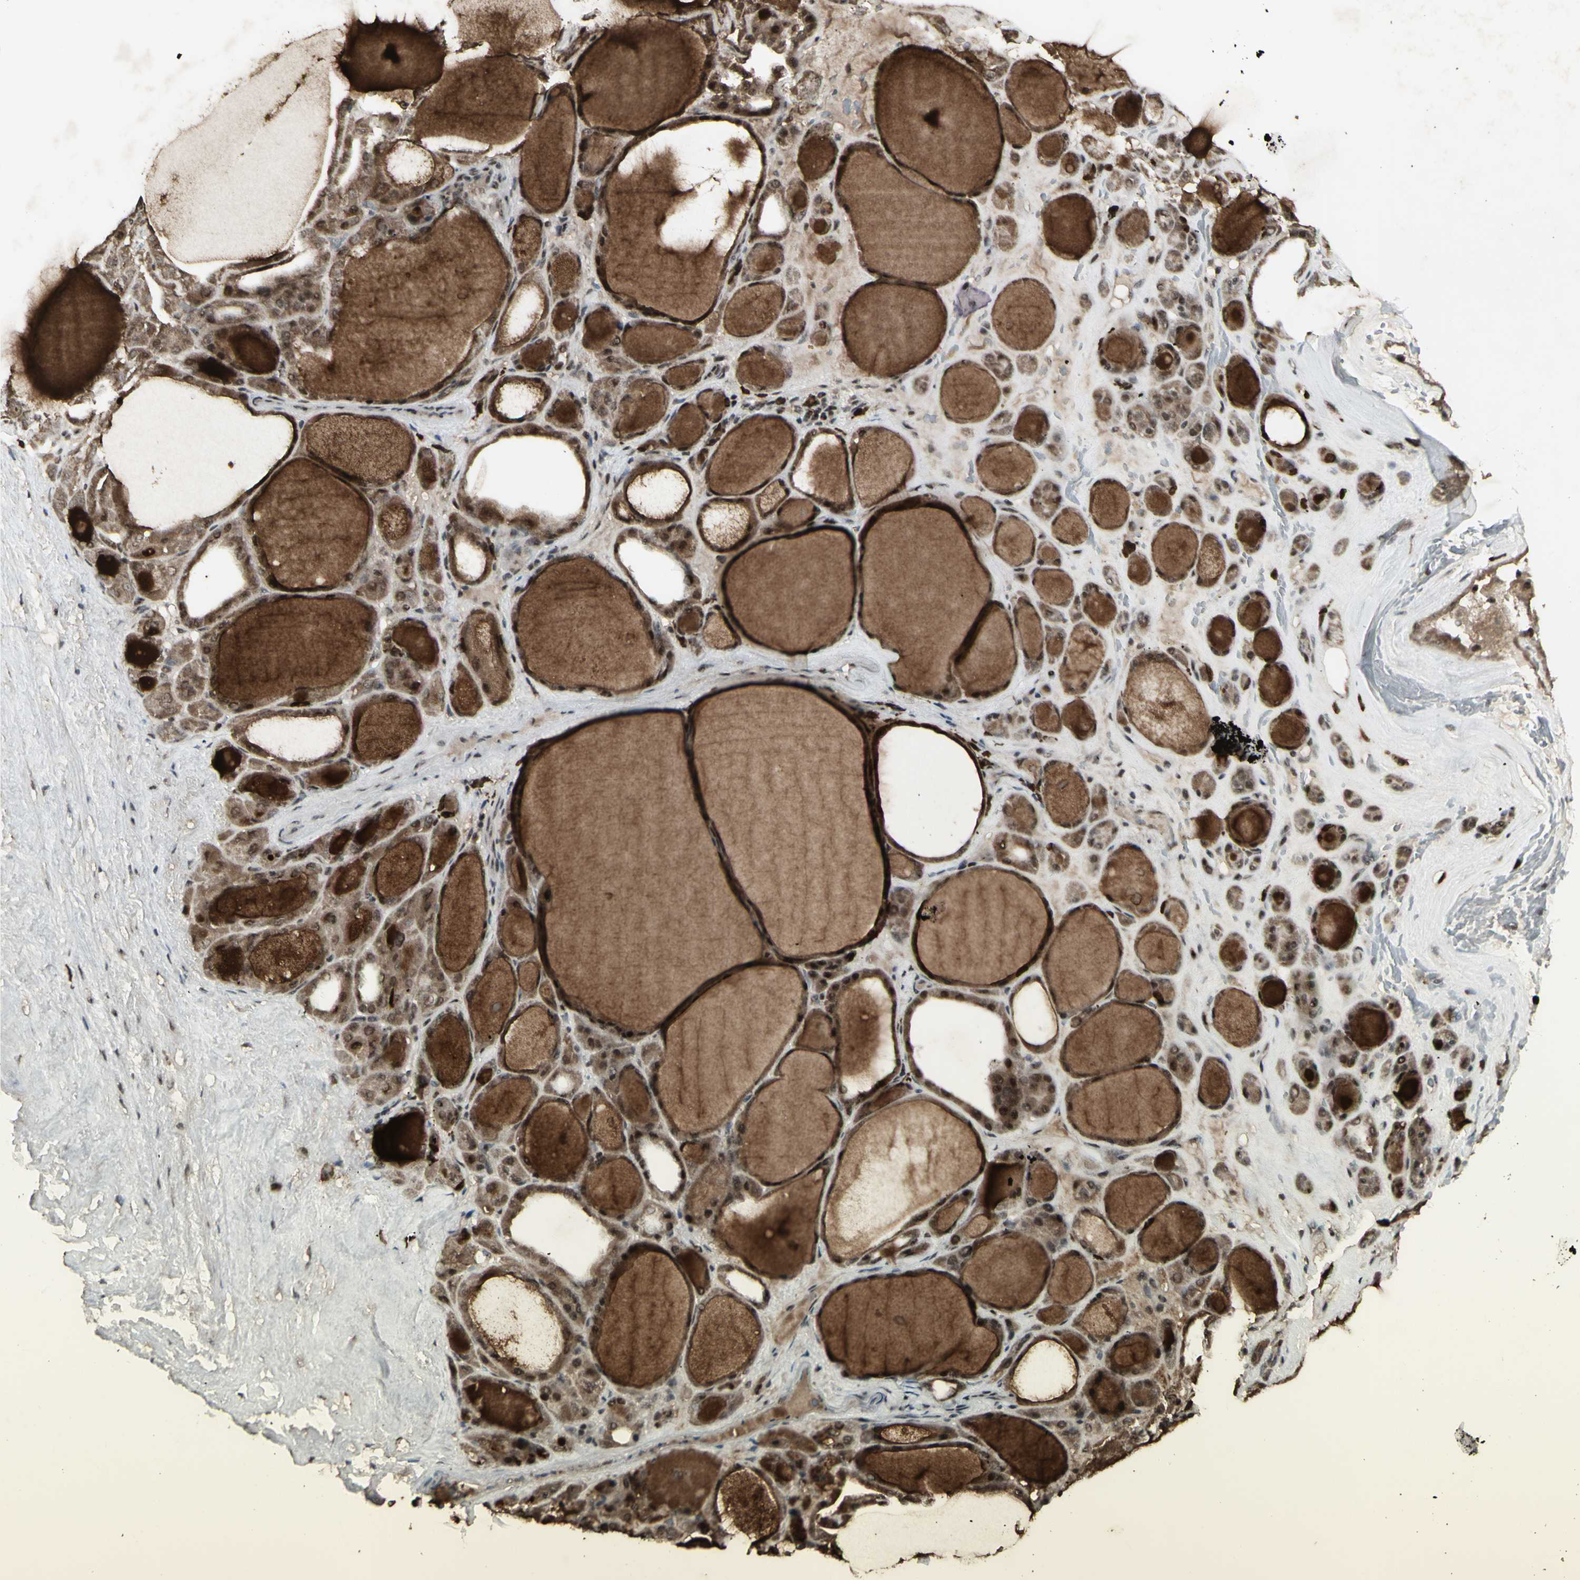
{"staining": {"intensity": "strong", "quantity": "<25%", "location": "nuclear"}, "tissue": "thyroid gland", "cell_type": "Glandular cells", "image_type": "normal", "snomed": [{"axis": "morphology", "description": "Normal tissue, NOS"}, {"axis": "morphology", "description": "Carcinoma, NOS"}, {"axis": "topography", "description": "Thyroid gland"}], "caption": "IHC histopathology image of normal thyroid gland: human thyroid gland stained using immunohistochemistry demonstrates medium levels of strong protein expression localized specifically in the nuclear of glandular cells, appearing as a nuclear brown color.", "gene": "CCNT1", "patient": {"sex": "female", "age": 86}}